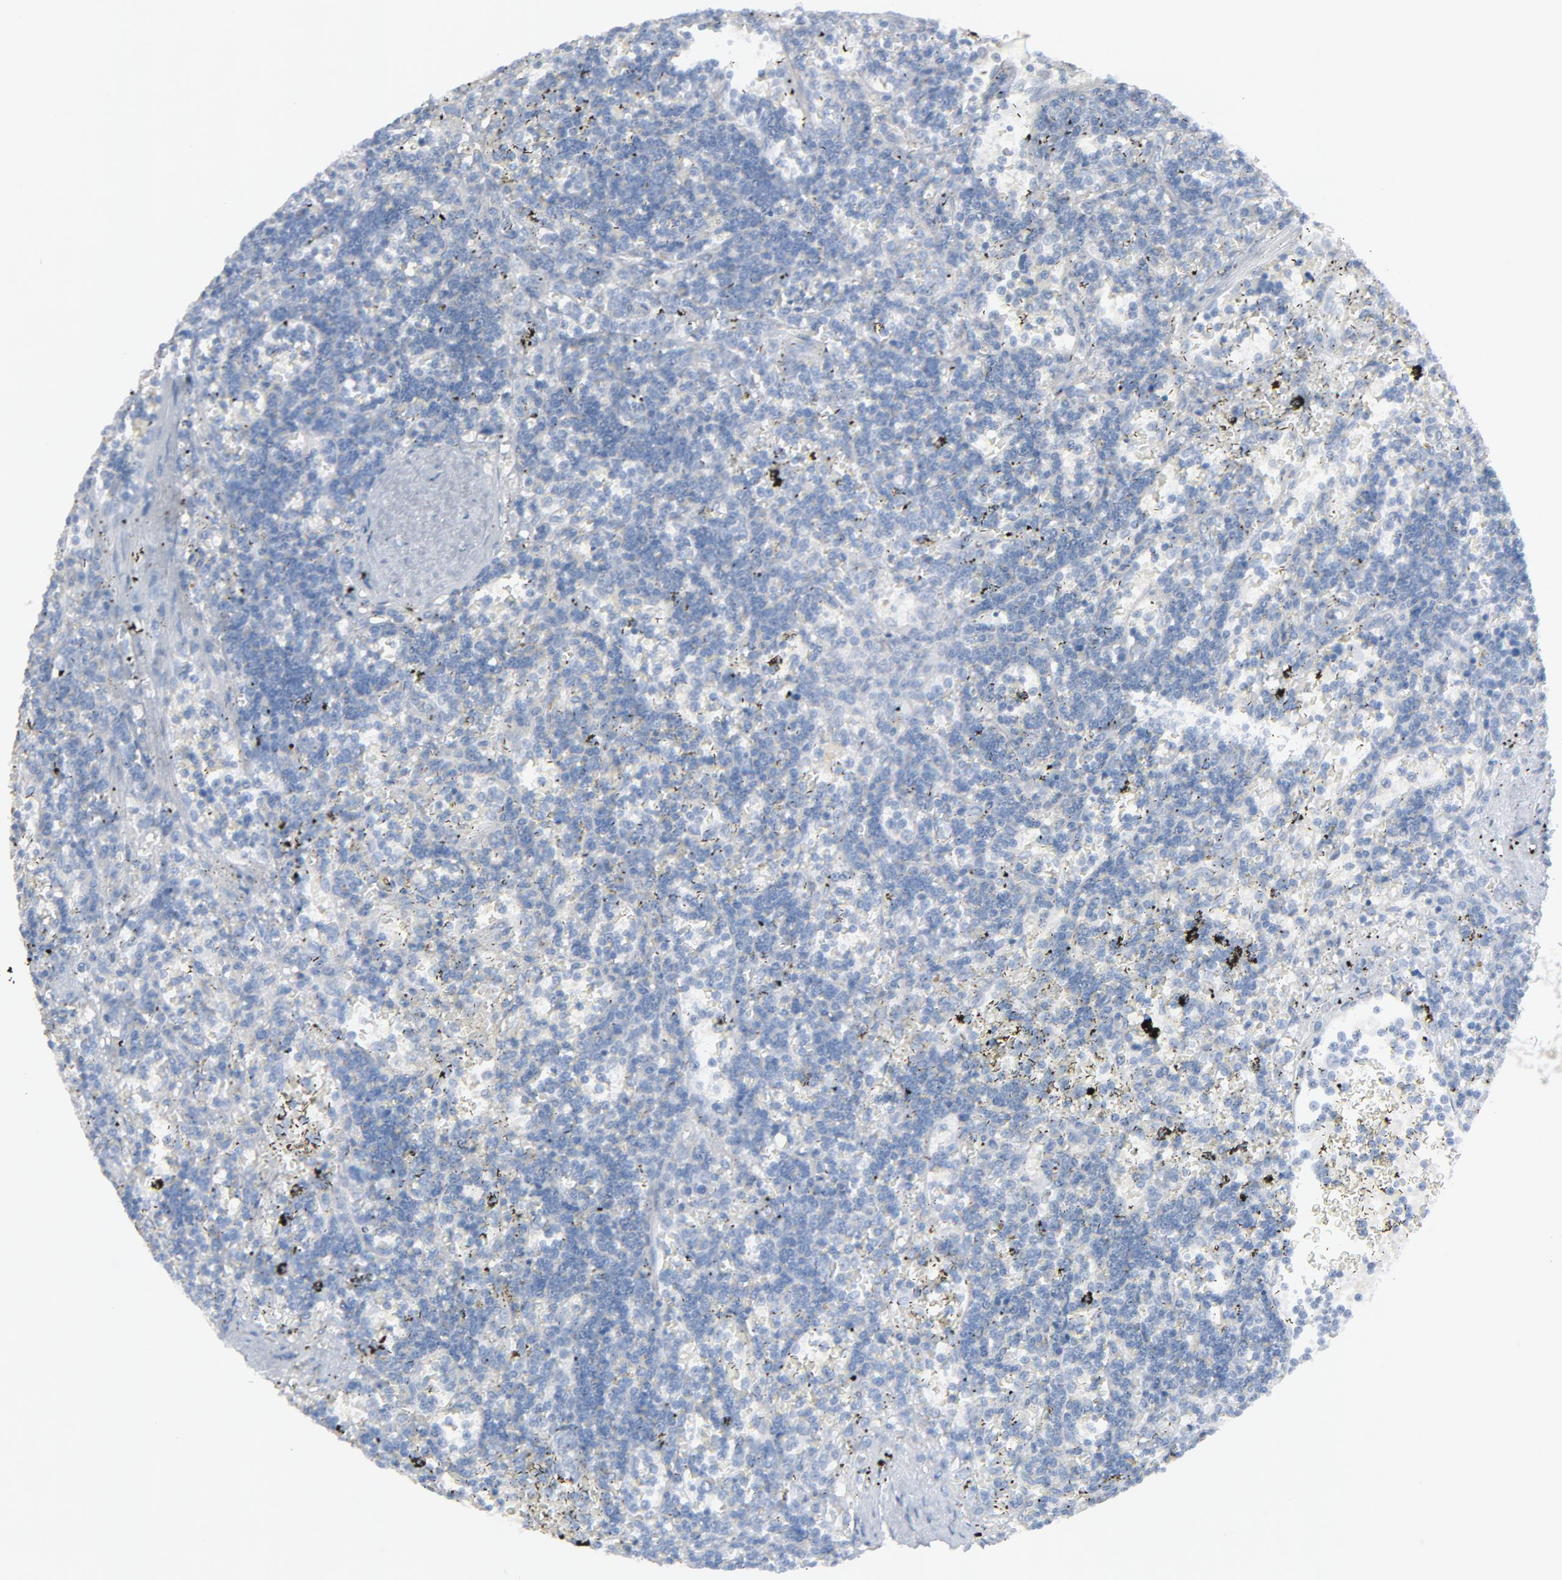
{"staining": {"intensity": "negative", "quantity": "none", "location": "none"}, "tissue": "lymphoma", "cell_type": "Tumor cells", "image_type": "cancer", "snomed": [{"axis": "morphology", "description": "Malignant lymphoma, non-Hodgkin's type, Low grade"}, {"axis": "topography", "description": "Spleen"}], "caption": "Immunohistochemistry image of human low-grade malignant lymphoma, non-Hodgkin's type stained for a protein (brown), which shows no expression in tumor cells. (DAB immunohistochemistry, high magnification).", "gene": "MT3", "patient": {"sex": "male", "age": 60}}